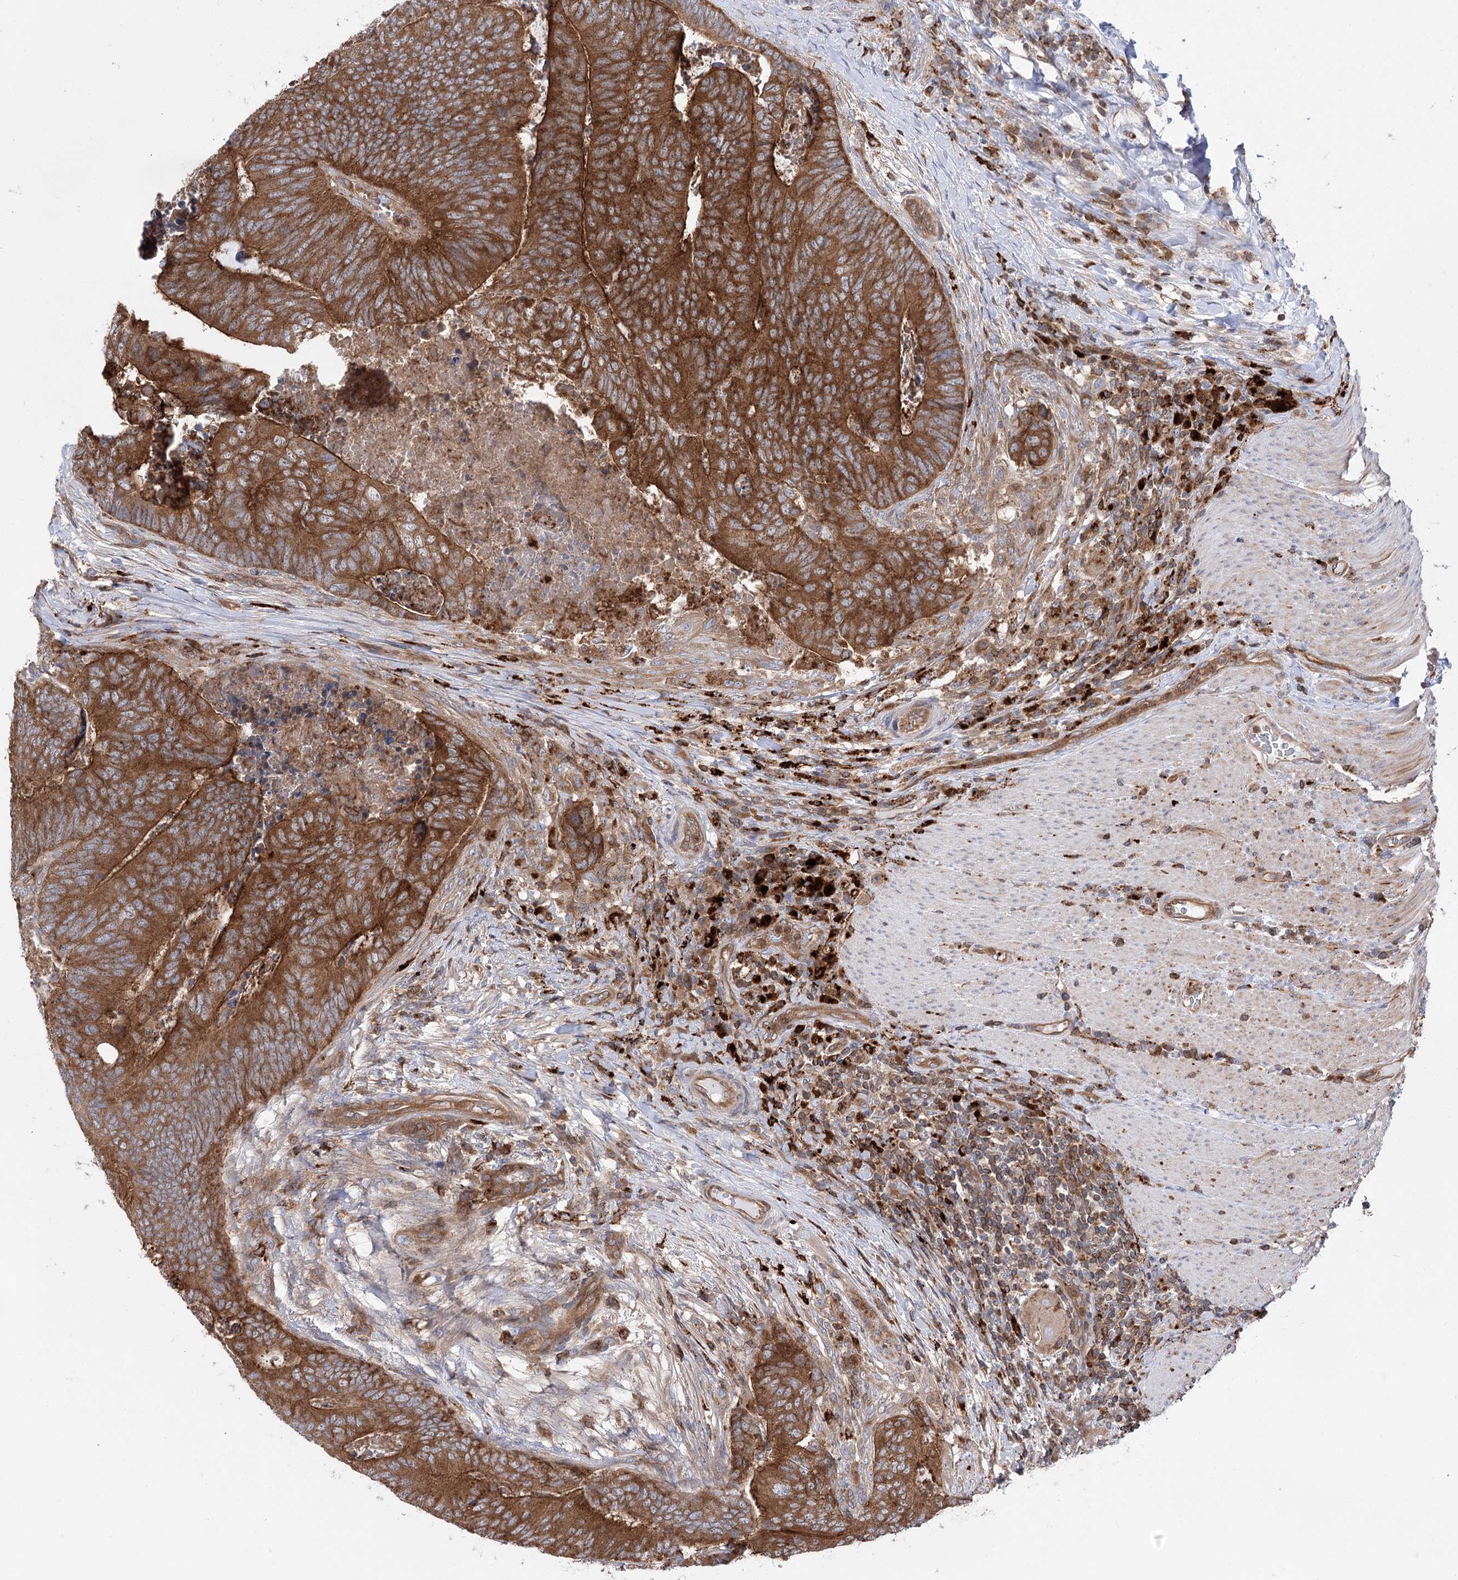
{"staining": {"intensity": "strong", "quantity": "25%-75%", "location": "cytoplasmic/membranous"}, "tissue": "colorectal cancer", "cell_type": "Tumor cells", "image_type": "cancer", "snomed": [{"axis": "morphology", "description": "Adenocarcinoma, NOS"}, {"axis": "topography", "description": "Colon"}], "caption": "Immunohistochemistry (IHC) micrograph of human colorectal cancer (adenocarcinoma) stained for a protein (brown), which exhibits high levels of strong cytoplasmic/membranous positivity in about 25%-75% of tumor cells.", "gene": "VPS37B", "patient": {"sex": "female", "age": 67}}